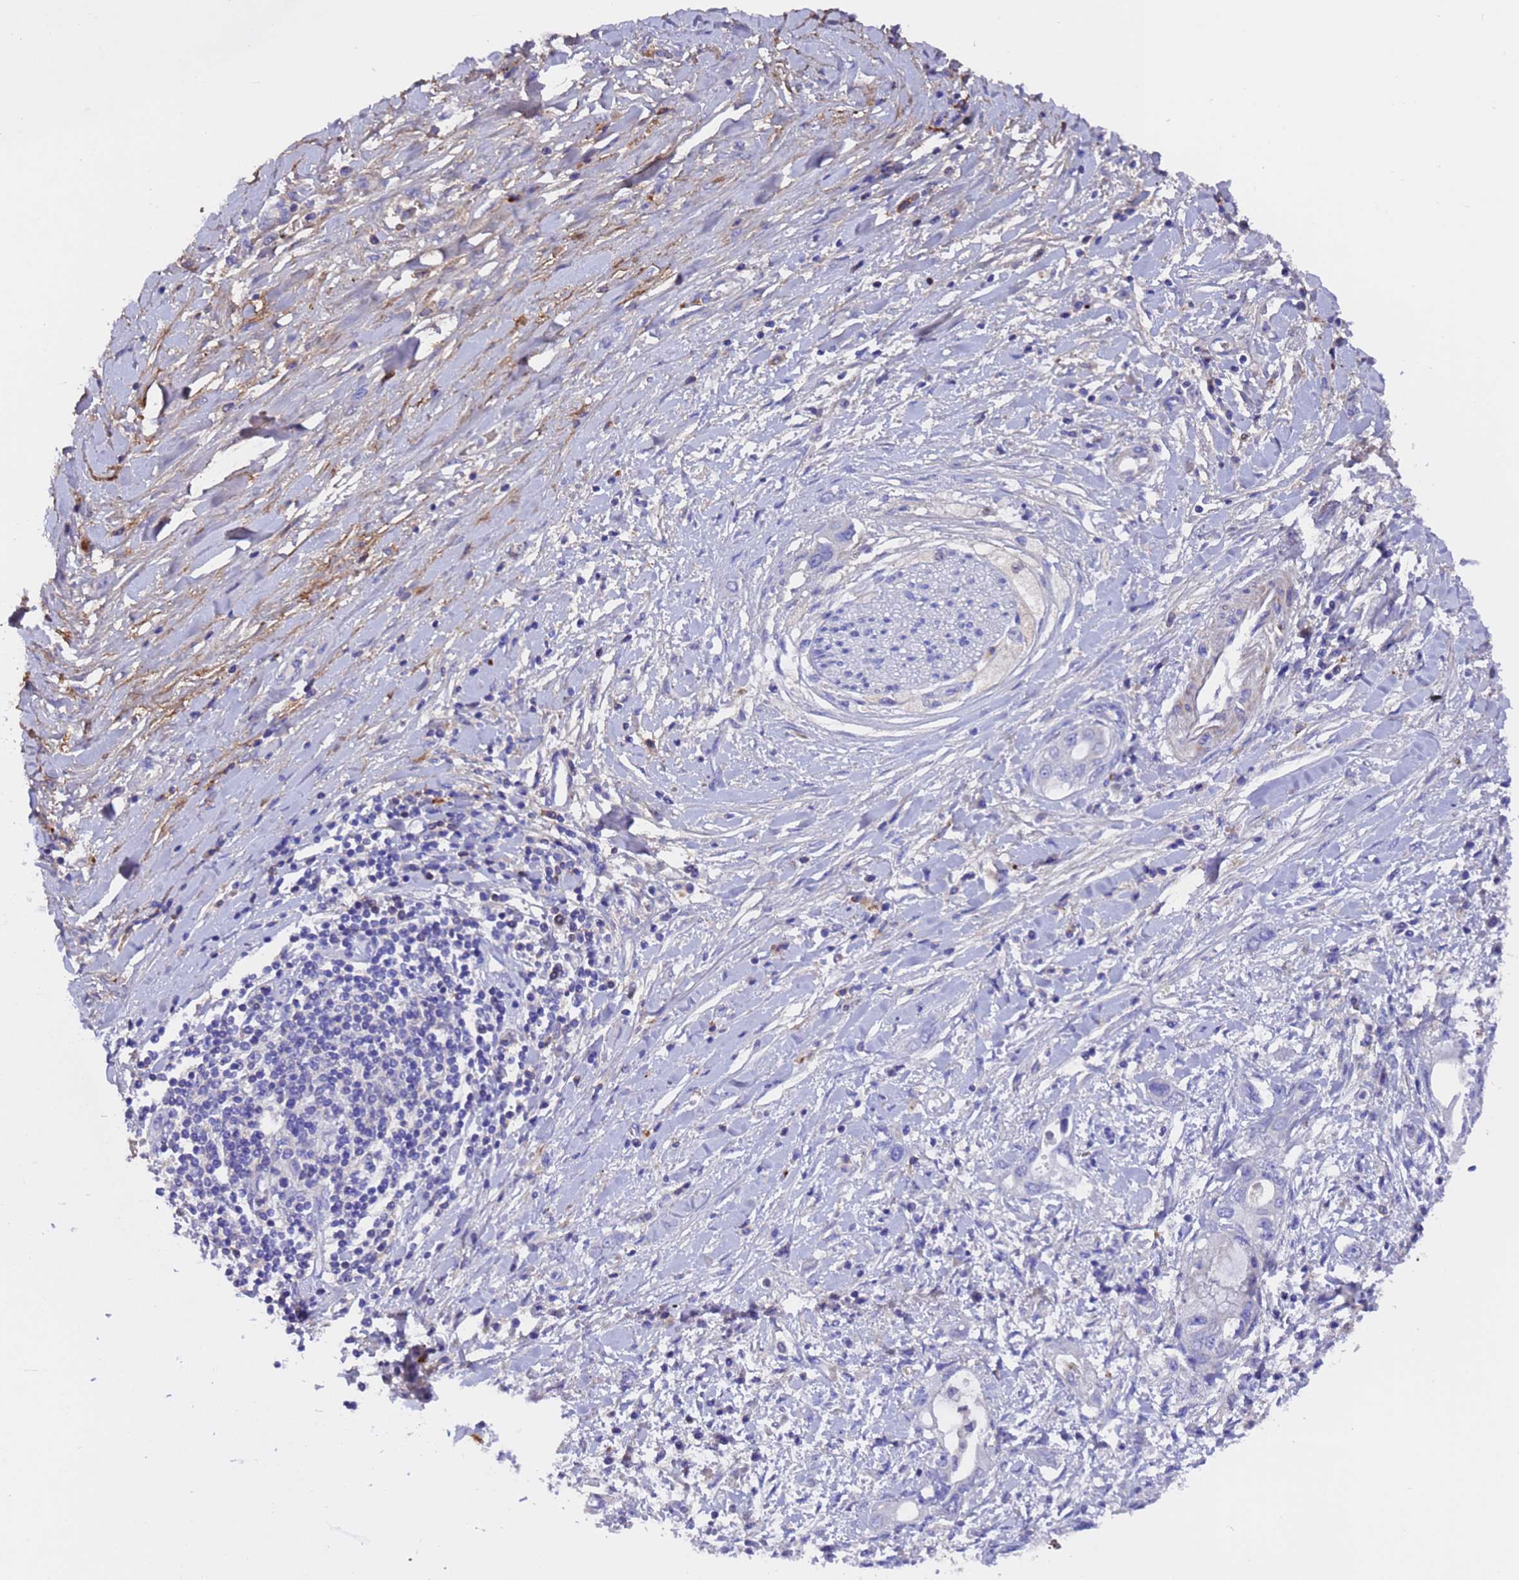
{"staining": {"intensity": "negative", "quantity": "none", "location": "none"}, "tissue": "pancreatic cancer", "cell_type": "Tumor cells", "image_type": "cancer", "snomed": [{"axis": "morphology", "description": "Inflammation, NOS"}, {"axis": "morphology", "description": "Adenocarcinoma, NOS"}, {"axis": "topography", "description": "Pancreas"}], "caption": "Pancreatic adenocarcinoma was stained to show a protein in brown. There is no significant expression in tumor cells.", "gene": "ELP6", "patient": {"sex": "female", "age": 56}}